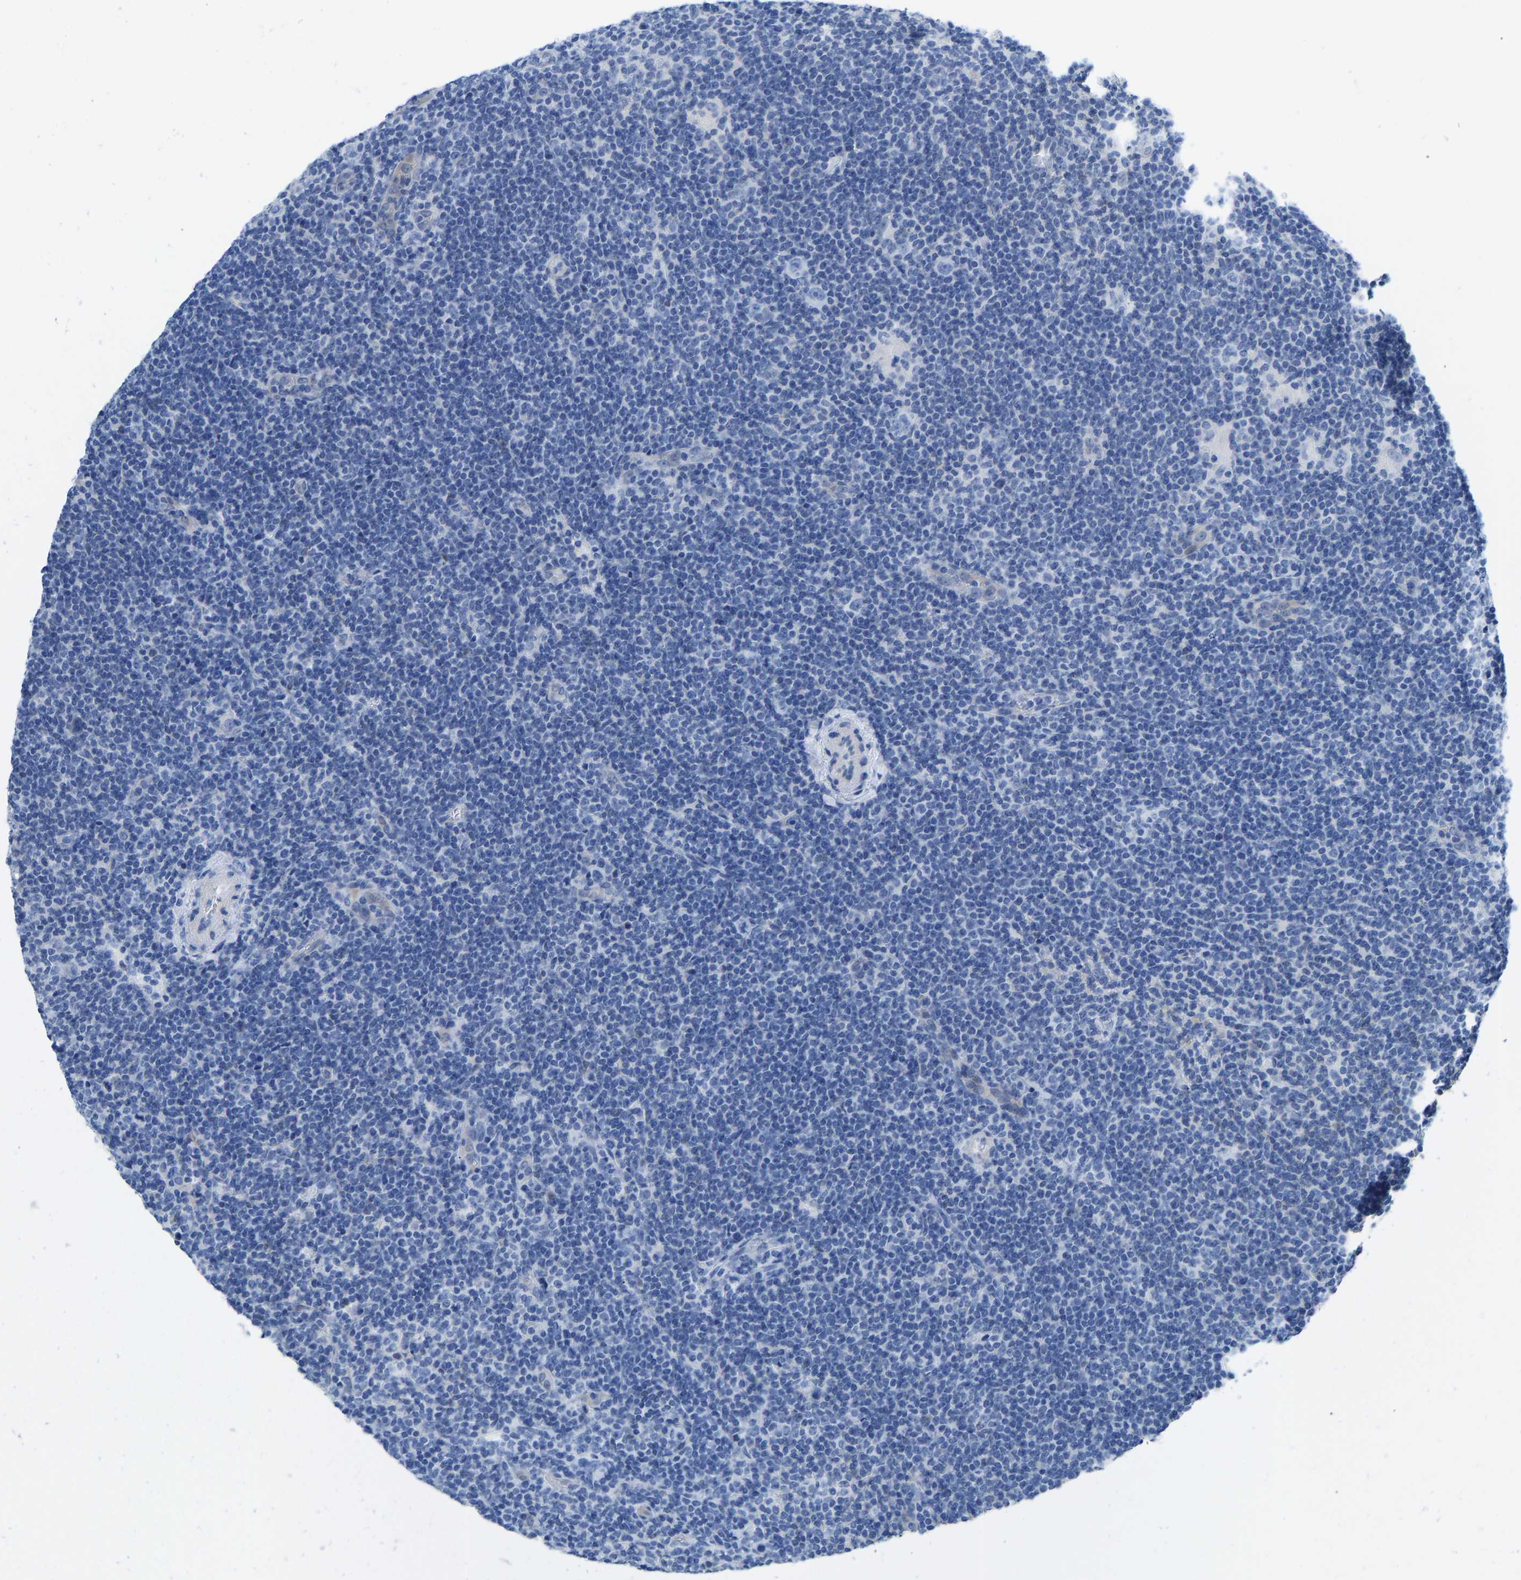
{"staining": {"intensity": "negative", "quantity": "none", "location": "none"}, "tissue": "lymphoma", "cell_type": "Tumor cells", "image_type": "cancer", "snomed": [{"axis": "morphology", "description": "Hodgkin's disease, NOS"}, {"axis": "topography", "description": "Lymph node"}], "caption": "Tumor cells show no significant staining in Hodgkin's disease.", "gene": "NKAIN3", "patient": {"sex": "female", "age": 57}}